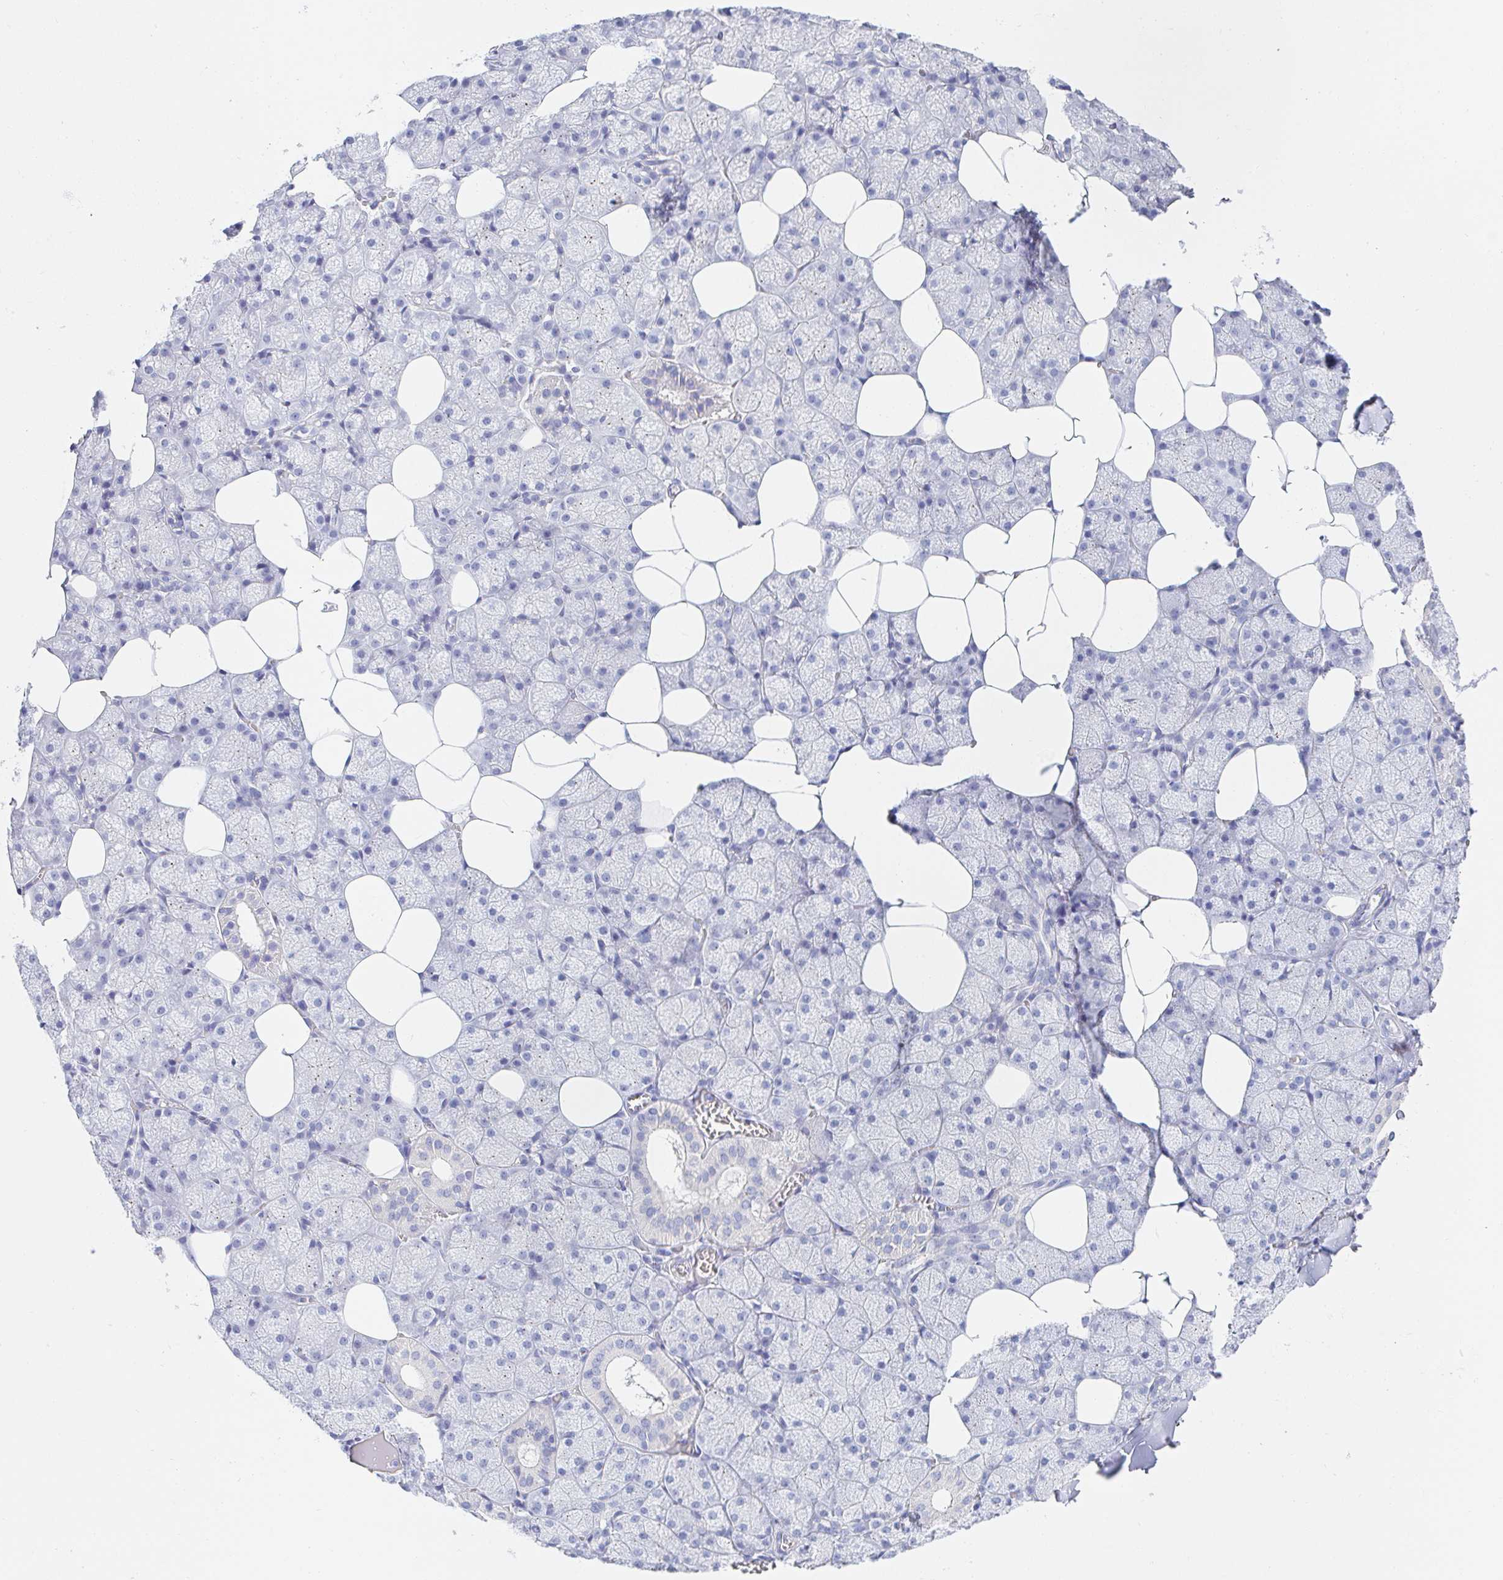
{"staining": {"intensity": "negative", "quantity": "none", "location": "none"}, "tissue": "salivary gland", "cell_type": "Glandular cells", "image_type": "normal", "snomed": [{"axis": "morphology", "description": "Normal tissue, NOS"}, {"axis": "topography", "description": "Salivary gland"}, {"axis": "topography", "description": "Peripheral nerve tissue"}], "caption": "High power microscopy photomicrograph of an immunohistochemistry image of normal salivary gland, revealing no significant staining in glandular cells. (Stains: DAB IHC with hematoxylin counter stain, Microscopy: brightfield microscopy at high magnification).", "gene": "PDE6B", "patient": {"sex": "male", "age": 38}}